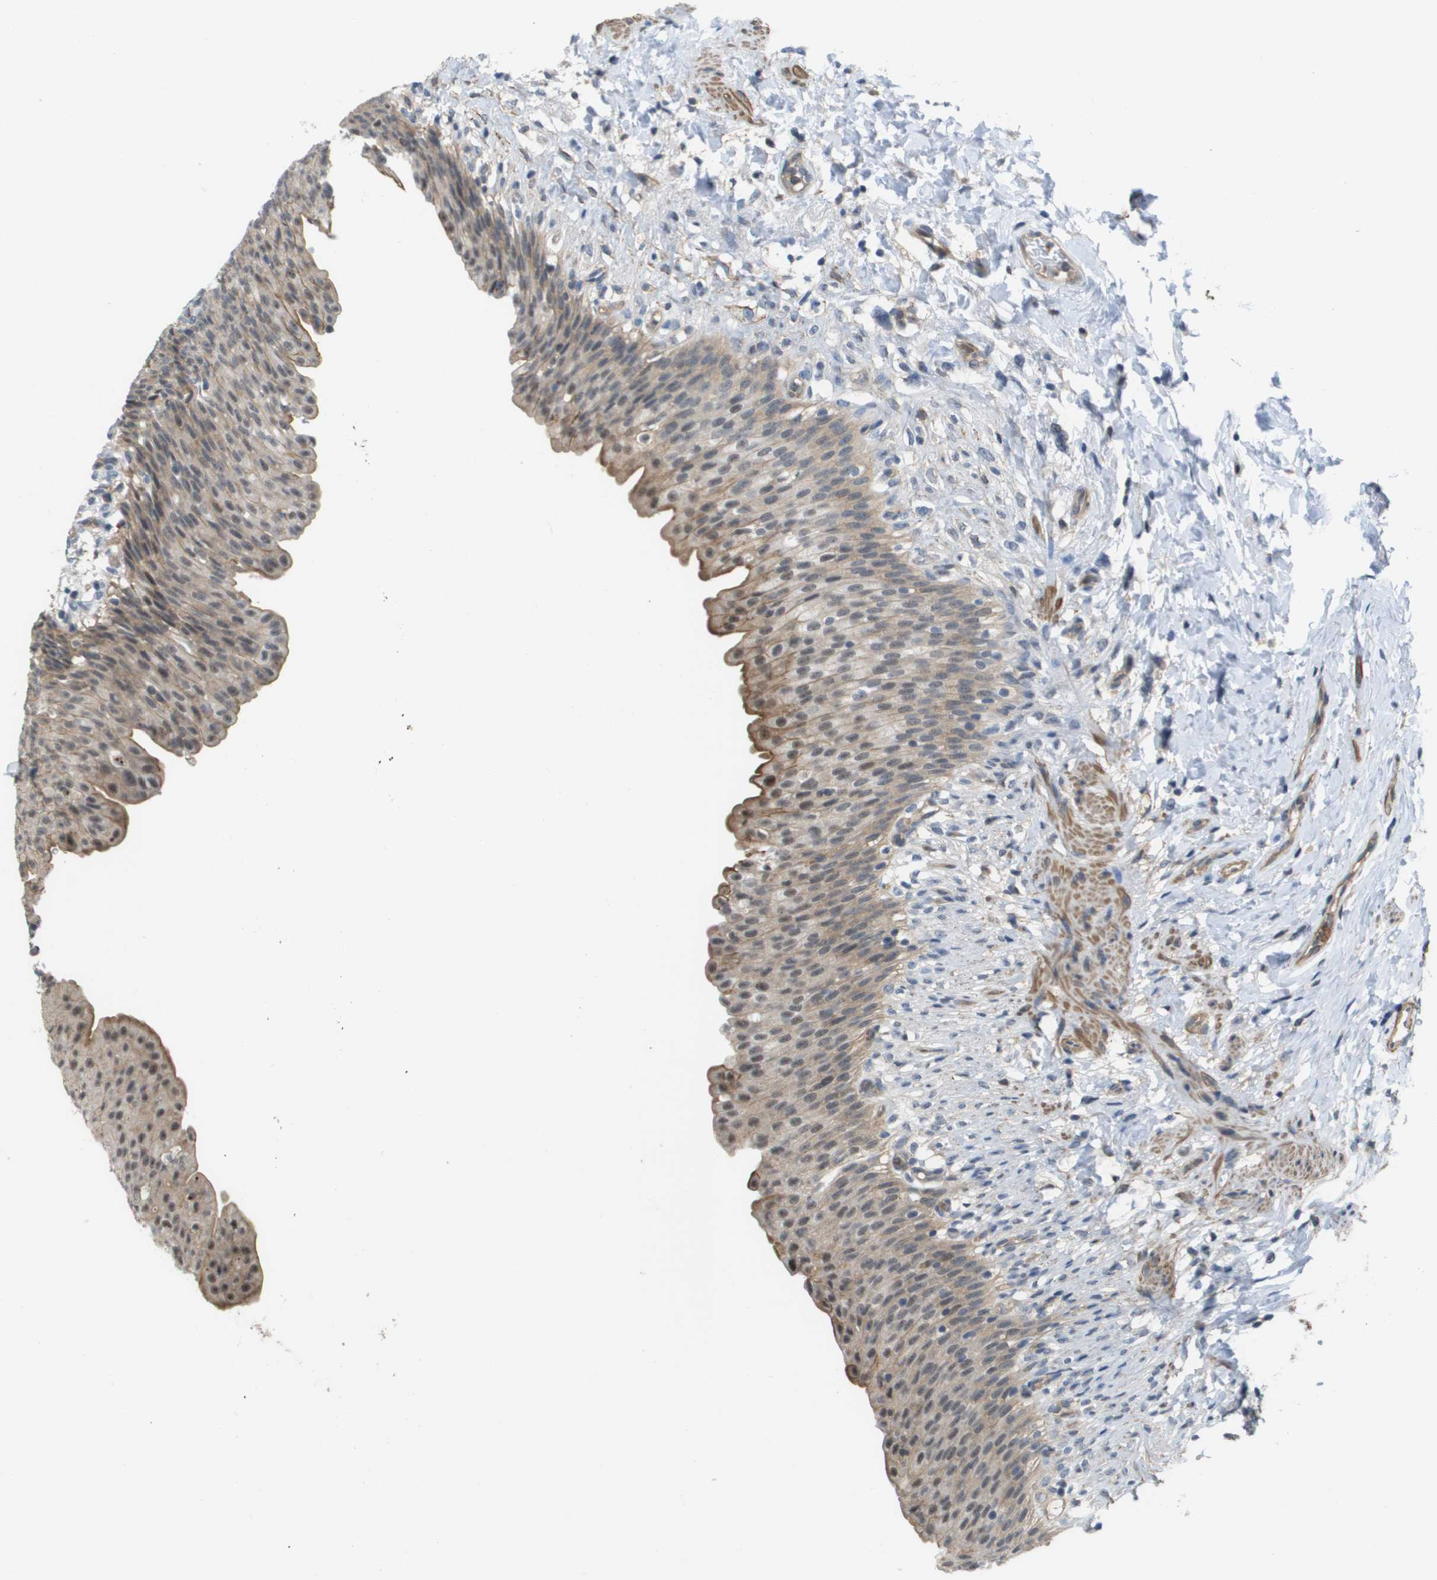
{"staining": {"intensity": "weak", "quantity": ">75%", "location": "cytoplasmic/membranous"}, "tissue": "urinary bladder", "cell_type": "Urothelial cells", "image_type": "normal", "snomed": [{"axis": "morphology", "description": "Normal tissue, NOS"}, {"axis": "topography", "description": "Urinary bladder"}], "caption": "Protein analysis of unremarkable urinary bladder shows weak cytoplasmic/membranous positivity in approximately >75% of urothelial cells. The staining was performed using DAB (3,3'-diaminobenzidine), with brown indicating positive protein expression. Nuclei are stained blue with hematoxylin.", "gene": "RNF112", "patient": {"sex": "female", "age": 79}}